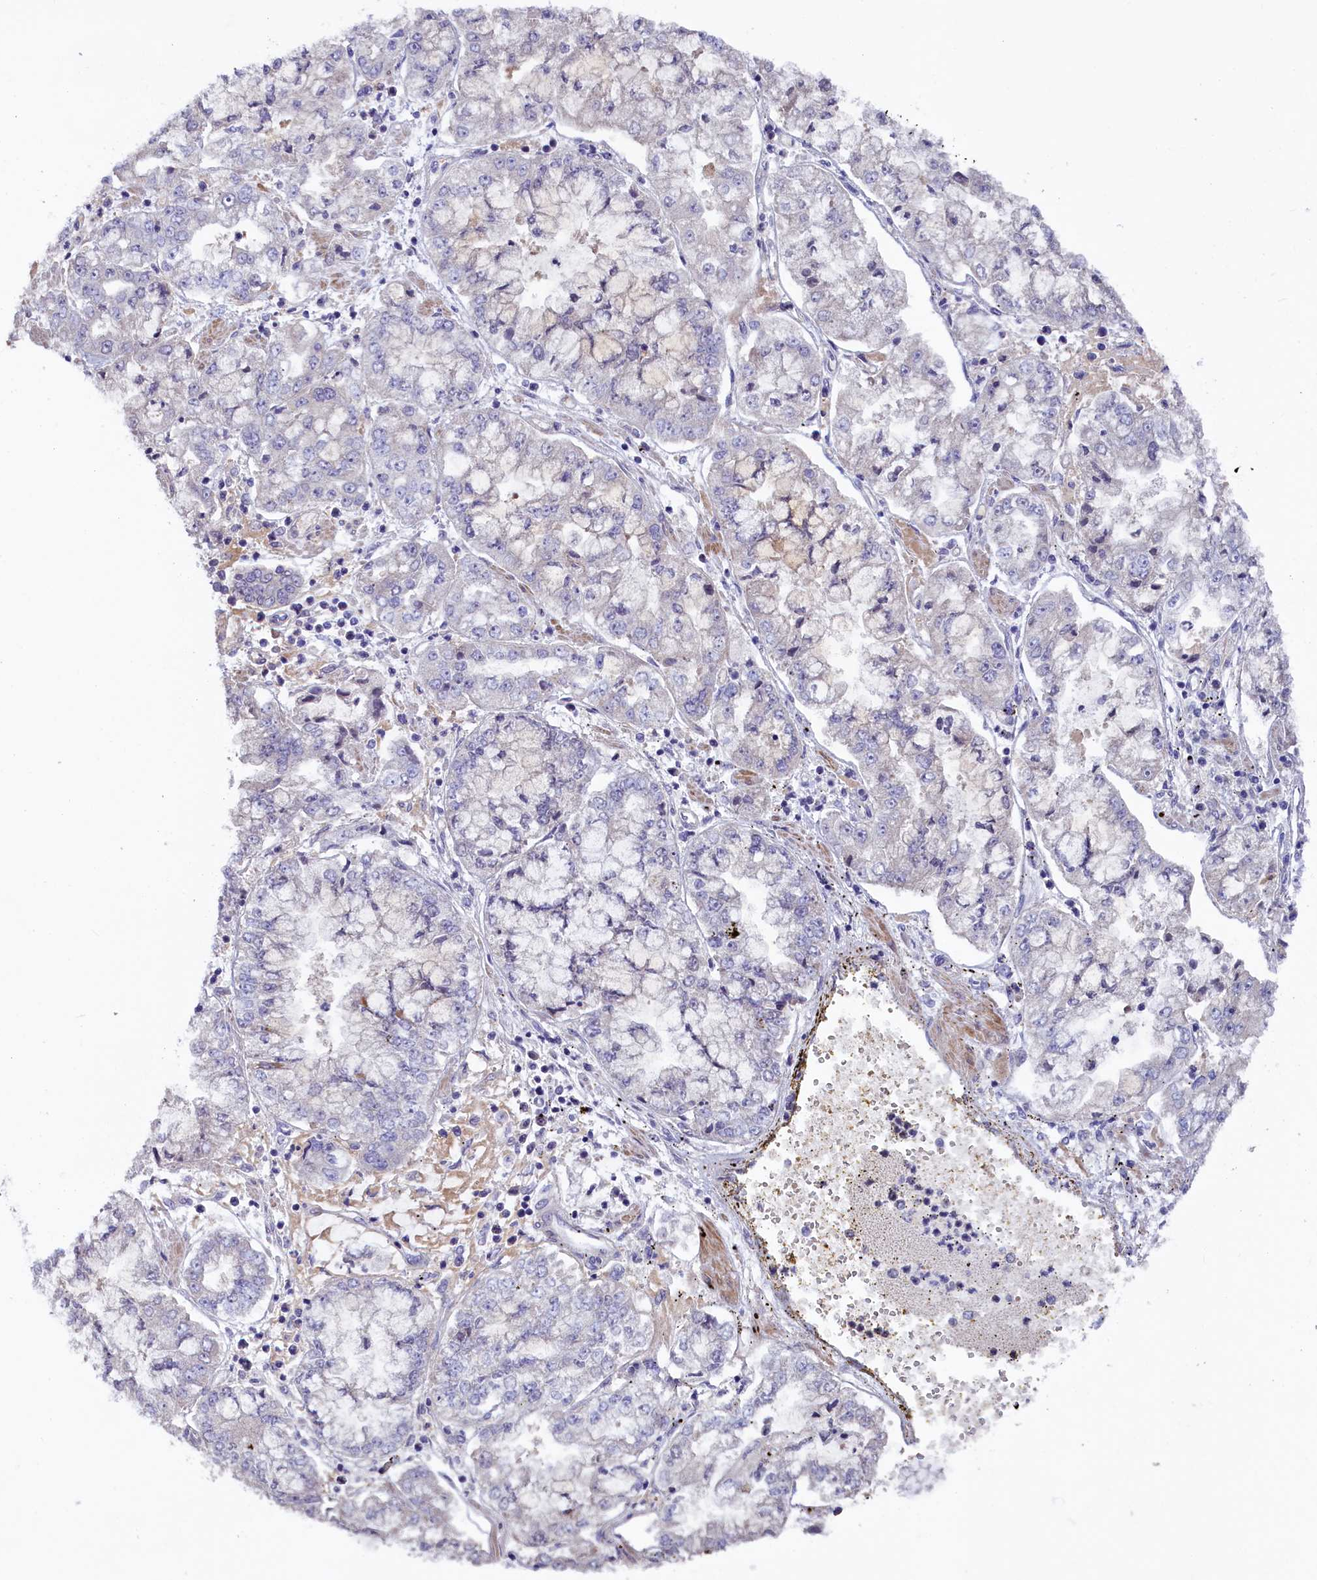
{"staining": {"intensity": "negative", "quantity": "none", "location": "none"}, "tissue": "stomach cancer", "cell_type": "Tumor cells", "image_type": "cancer", "snomed": [{"axis": "morphology", "description": "Adenocarcinoma, NOS"}, {"axis": "topography", "description": "Stomach"}], "caption": "Tumor cells are negative for protein expression in human stomach adenocarcinoma. Brightfield microscopy of immunohistochemistry stained with DAB (brown) and hematoxylin (blue), captured at high magnification.", "gene": "SLC39A6", "patient": {"sex": "male", "age": 76}}